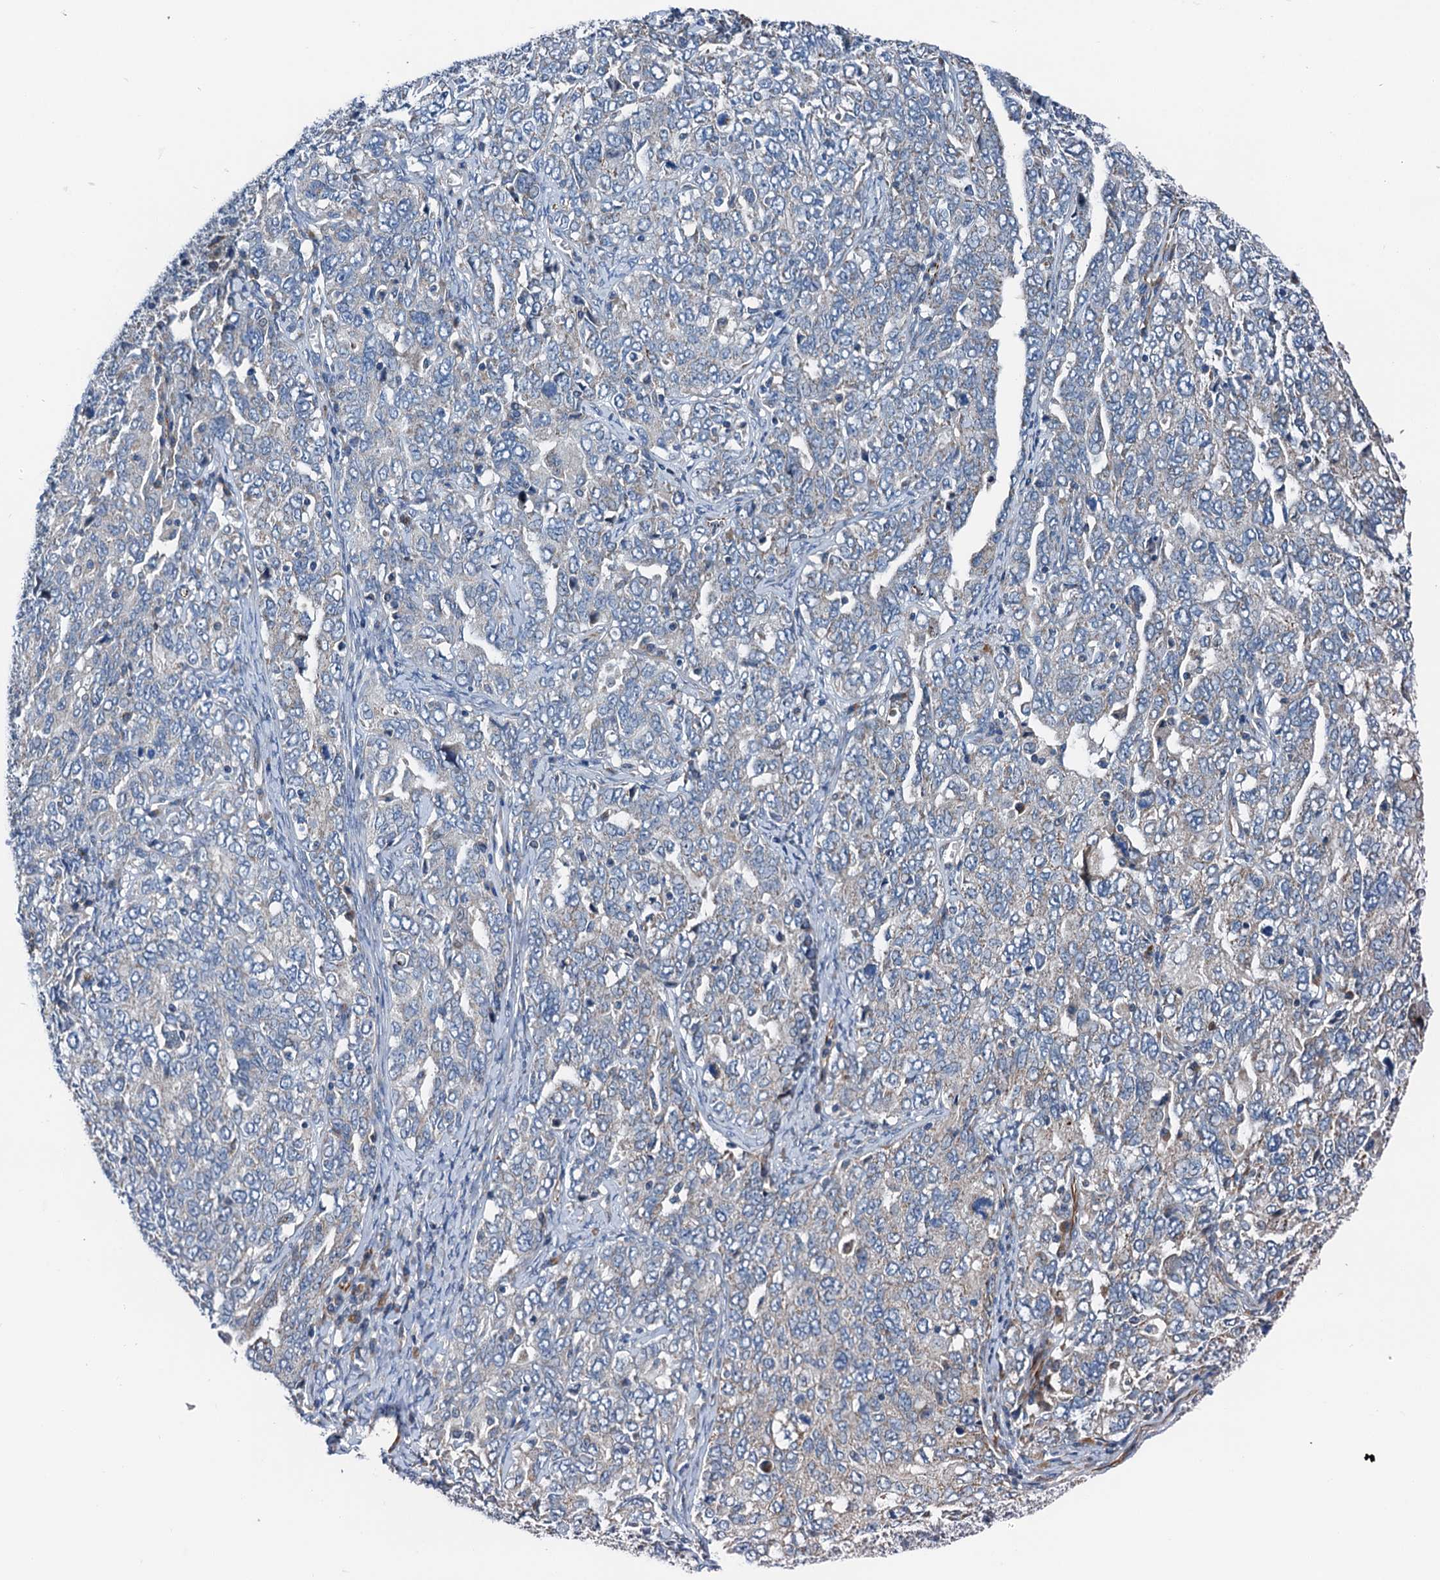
{"staining": {"intensity": "weak", "quantity": "25%-75%", "location": "cytoplasmic/membranous"}, "tissue": "ovarian cancer", "cell_type": "Tumor cells", "image_type": "cancer", "snomed": [{"axis": "morphology", "description": "Carcinoma, endometroid"}, {"axis": "topography", "description": "Ovary"}], "caption": "Human ovarian cancer stained with a protein marker exhibits weak staining in tumor cells.", "gene": "ELAC1", "patient": {"sex": "female", "age": 62}}